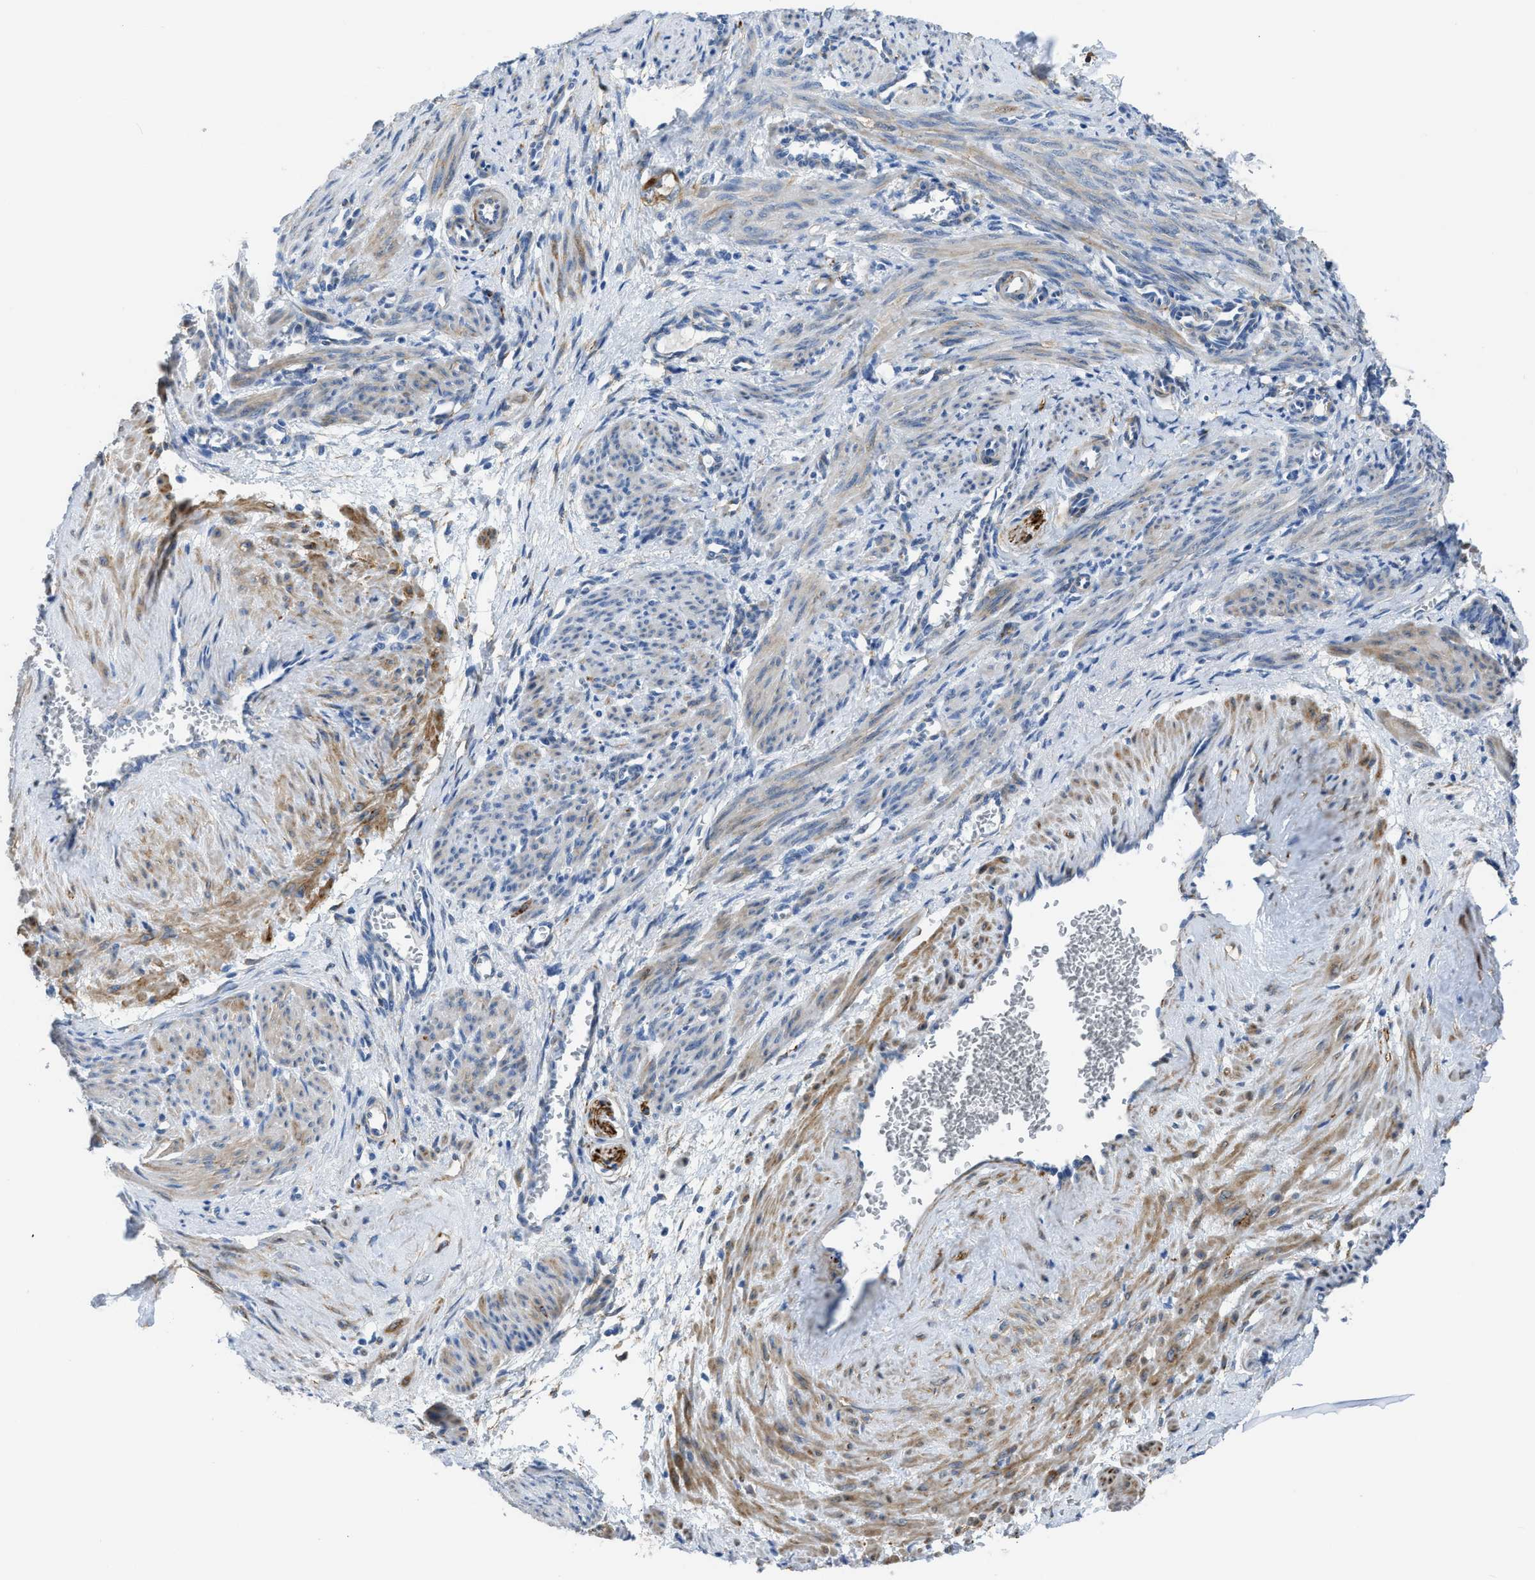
{"staining": {"intensity": "moderate", "quantity": "25%-75%", "location": "cytoplasmic/membranous"}, "tissue": "smooth muscle", "cell_type": "Smooth muscle cells", "image_type": "normal", "snomed": [{"axis": "morphology", "description": "Normal tissue, NOS"}, {"axis": "topography", "description": "Endometrium"}], "caption": "Human smooth muscle stained with a brown dye displays moderate cytoplasmic/membranous positive expression in about 25%-75% of smooth muscle cells.", "gene": "ZSWIM5", "patient": {"sex": "female", "age": 33}}